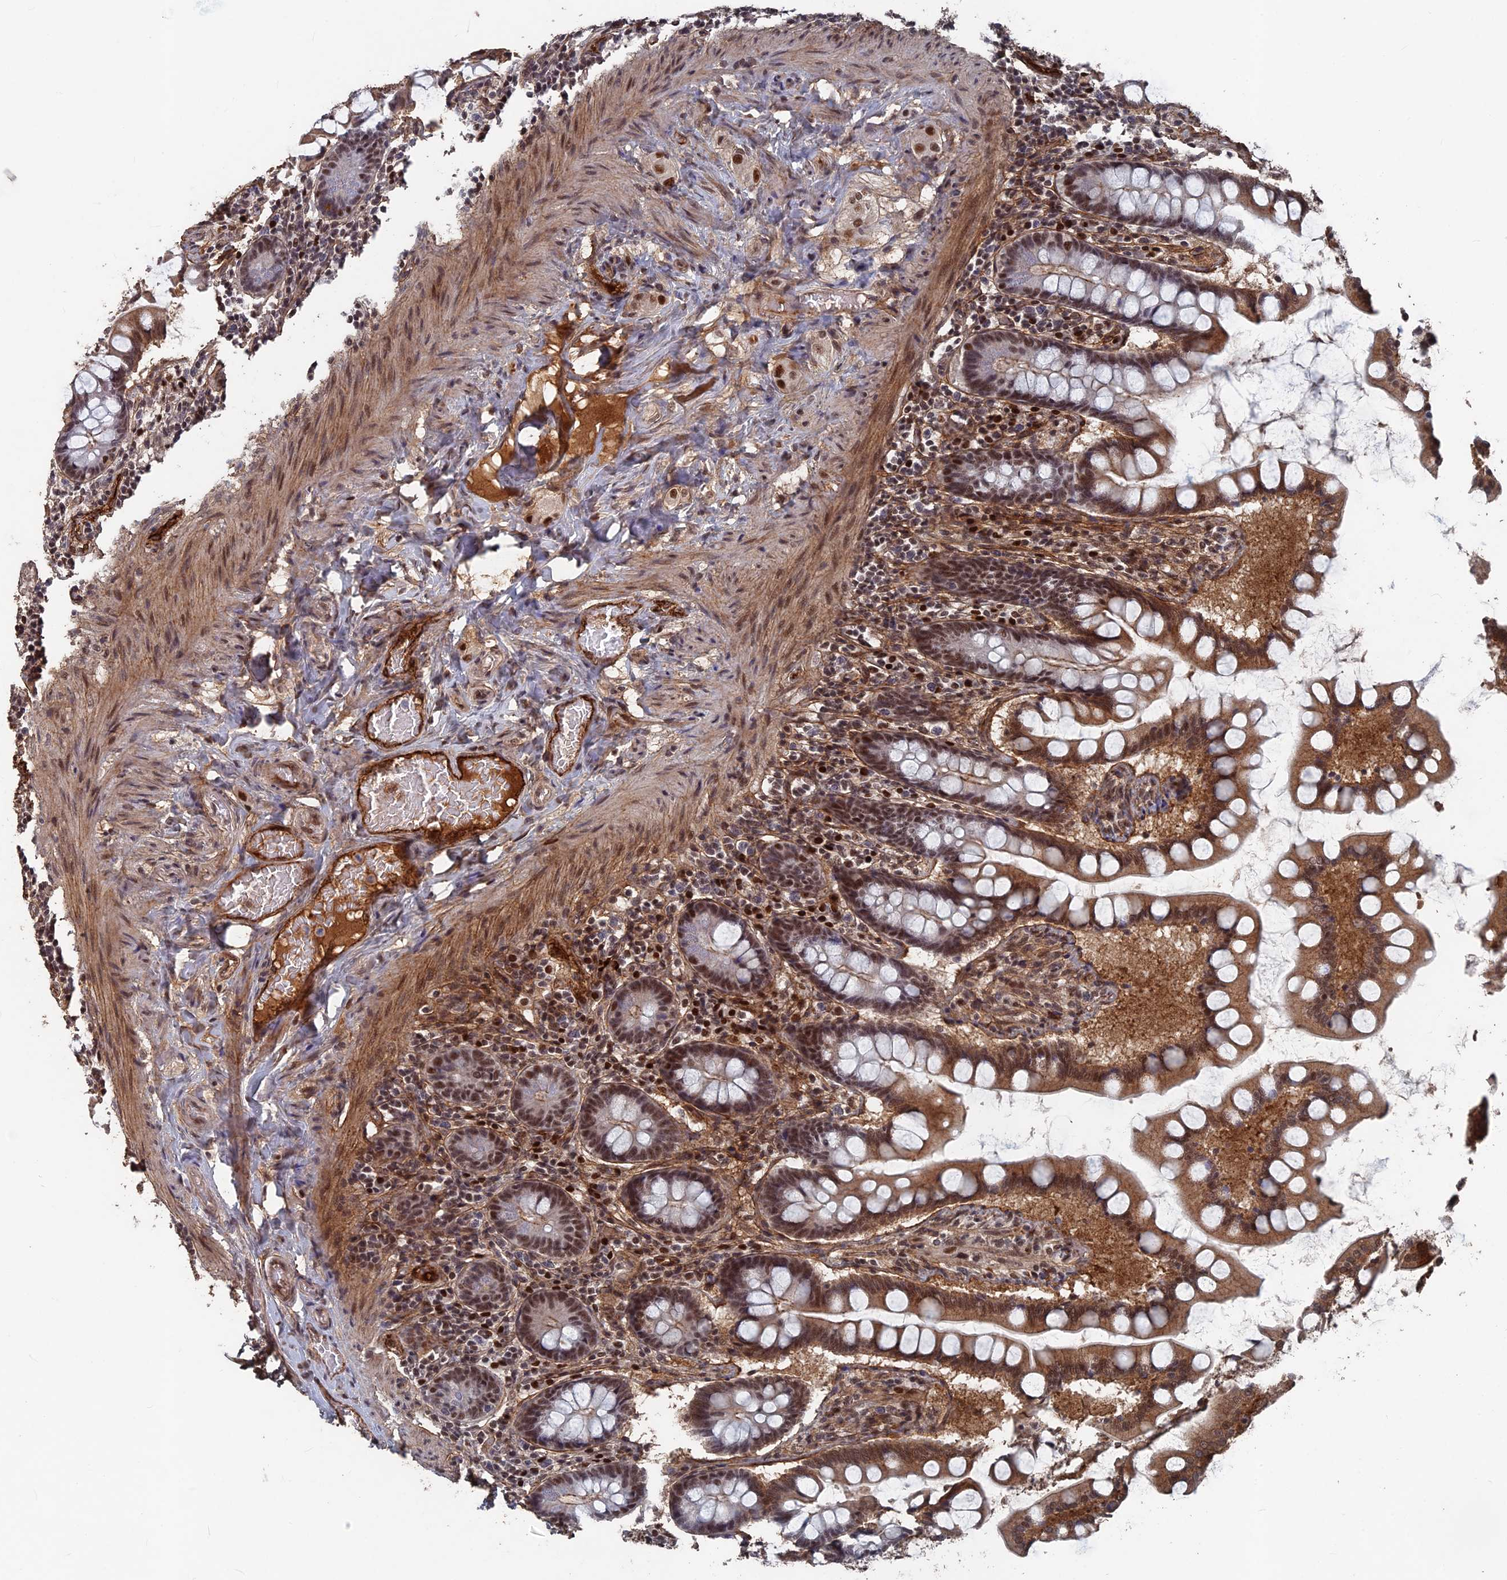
{"staining": {"intensity": "strong", "quantity": ">75%", "location": "cytoplasmic/membranous,nuclear"}, "tissue": "small intestine", "cell_type": "Glandular cells", "image_type": "normal", "snomed": [{"axis": "morphology", "description": "Normal tissue, NOS"}, {"axis": "topography", "description": "Small intestine"}], "caption": "Glandular cells demonstrate strong cytoplasmic/membranous,nuclear expression in approximately >75% of cells in normal small intestine. The staining was performed using DAB (3,3'-diaminobenzidine) to visualize the protein expression in brown, while the nuclei were stained in blue with hematoxylin (Magnification: 20x).", "gene": "SH3D21", "patient": {"sex": "male", "age": 41}}